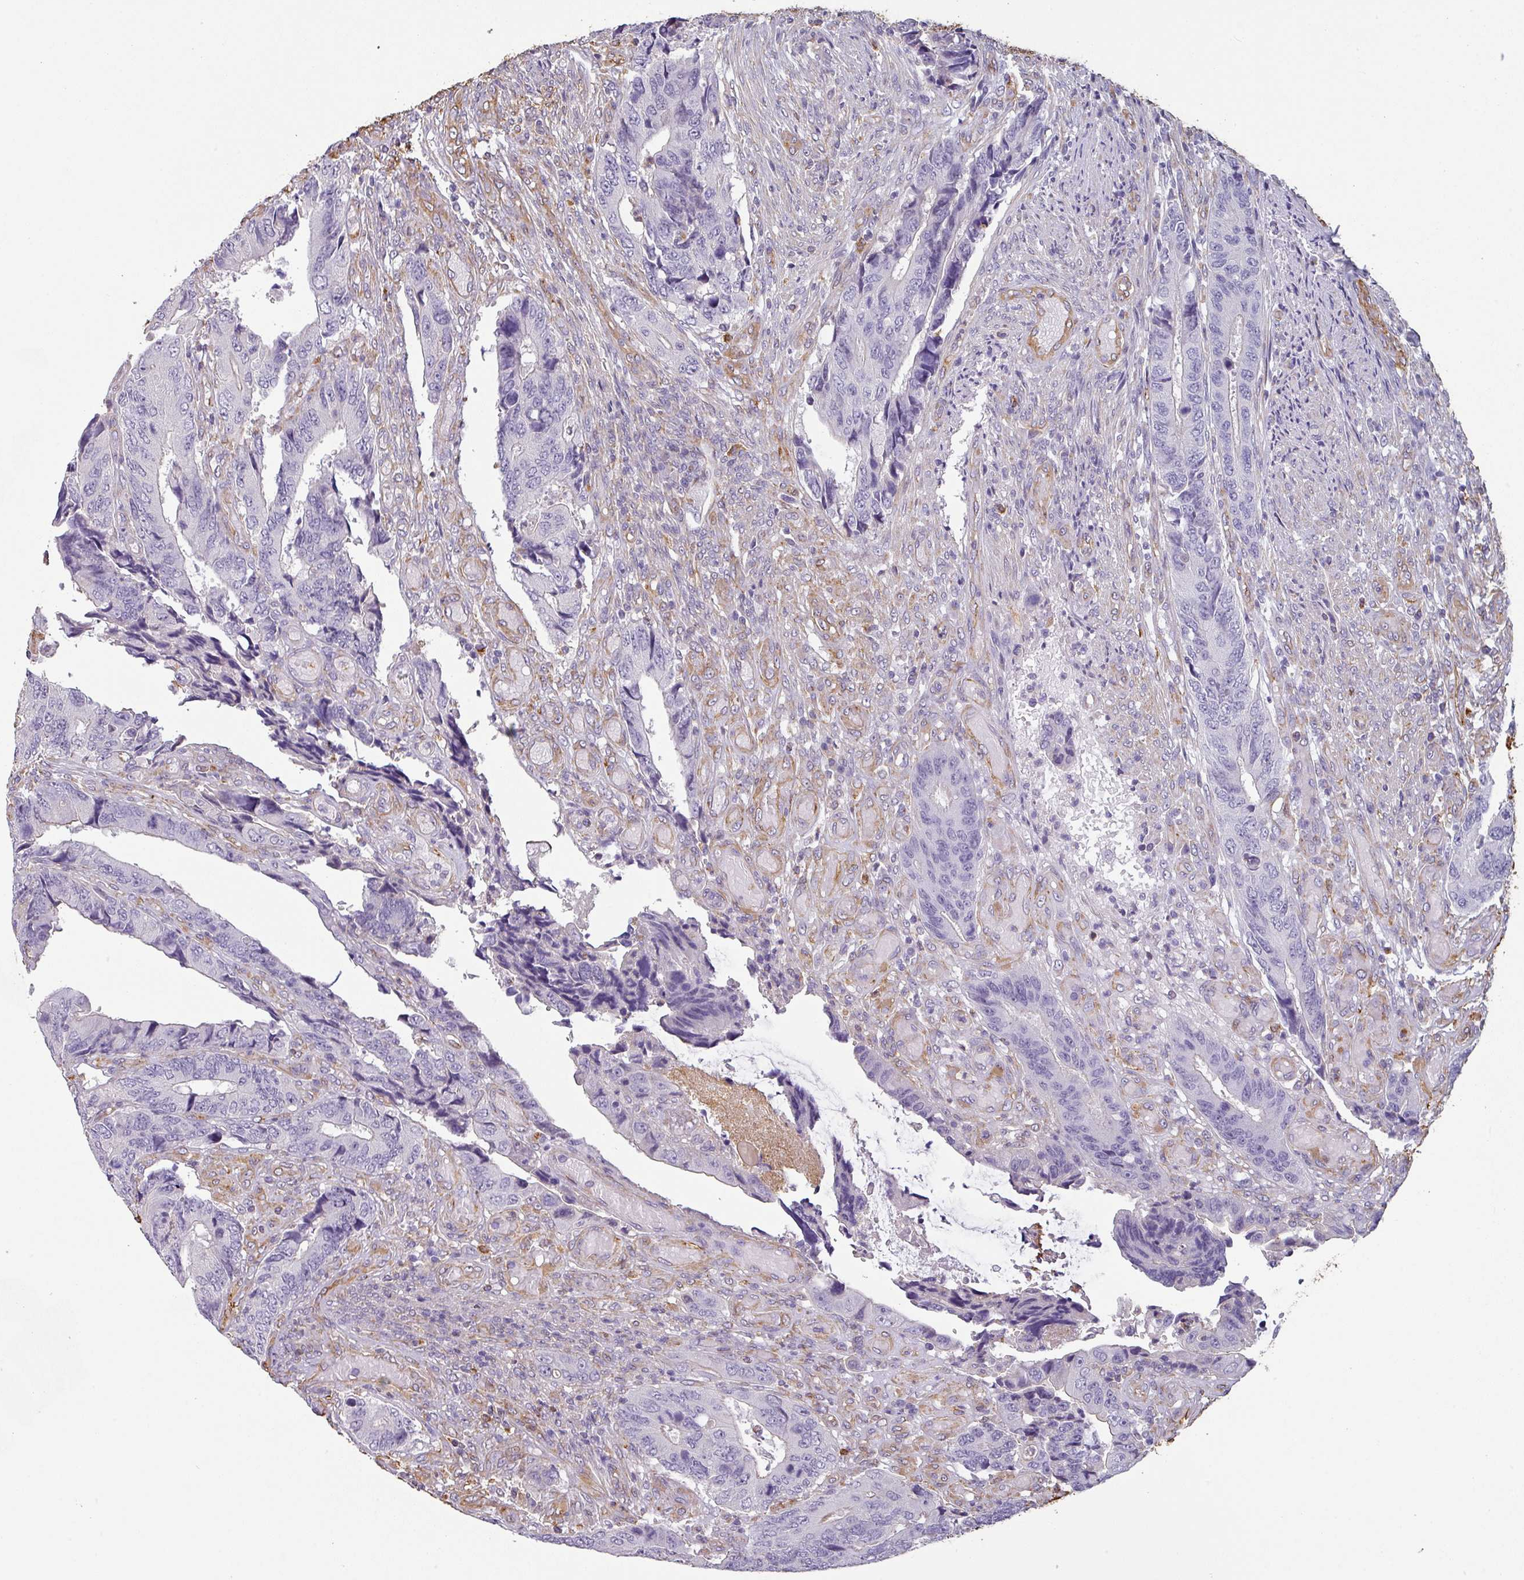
{"staining": {"intensity": "negative", "quantity": "none", "location": "none"}, "tissue": "colorectal cancer", "cell_type": "Tumor cells", "image_type": "cancer", "snomed": [{"axis": "morphology", "description": "Adenocarcinoma, NOS"}, {"axis": "topography", "description": "Colon"}], "caption": "IHC photomicrograph of colorectal cancer (adenocarcinoma) stained for a protein (brown), which exhibits no expression in tumor cells.", "gene": "ZNF280C", "patient": {"sex": "male", "age": 87}}